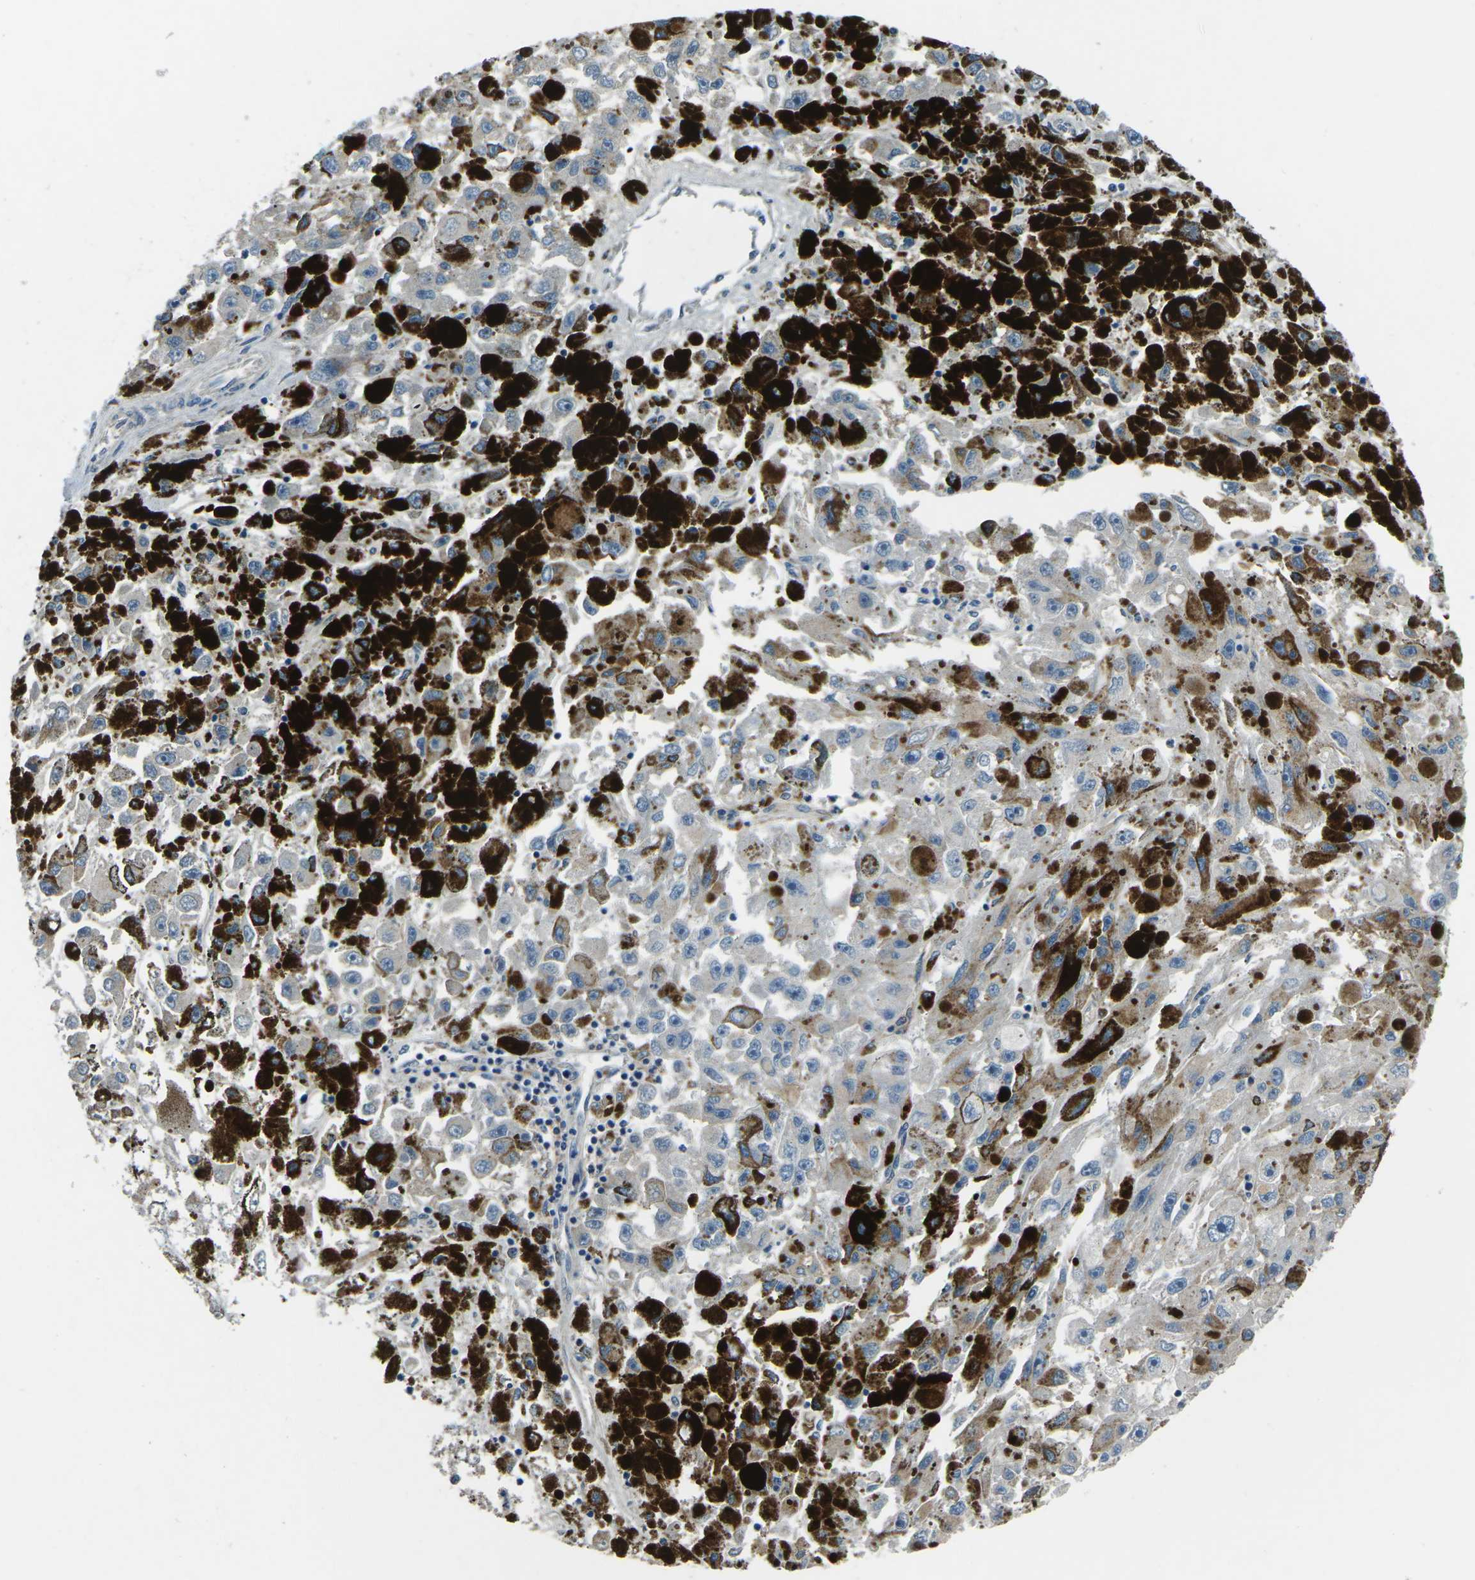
{"staining": {"intensity": "negative", "quantity": "none", "location": "none"}, "tissue": "melanoma", "cell_type": "Tumor cells", "image_type": "cancer", "snomed": [{"axis": "morphology", "description": "Malignant melanoma, NOS"}, {"axis": "topography", "description": "Skin"}], "caption": "This is an immunohistochemistry (IHC) micrograph of human melanoma. There is no positivity in tumor cells.", "gene": "CD1D", "patient": {"sex": "female", "age": 104}}